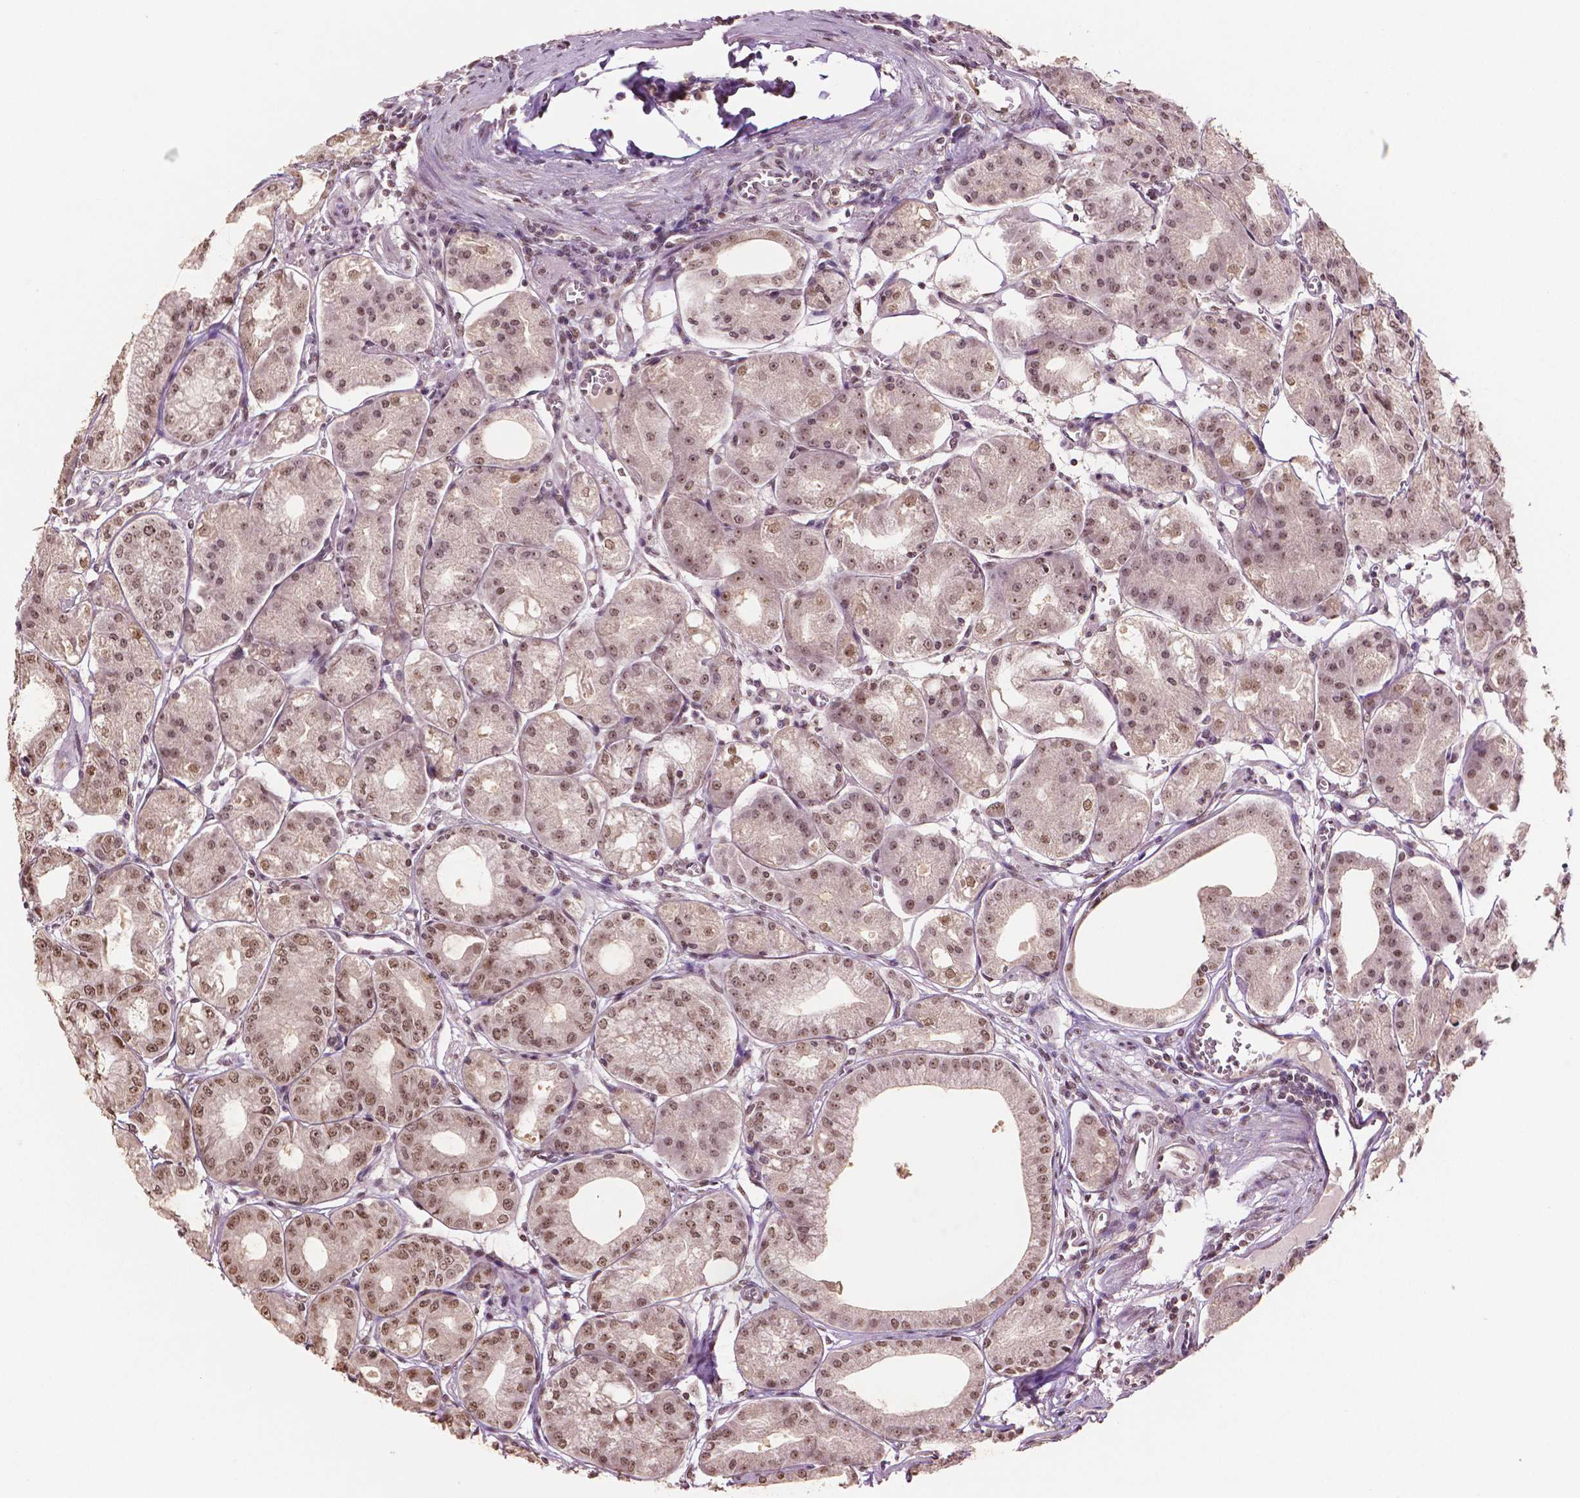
{"staining": {"intensity": "moderate", "quantity": ">75%", "location": "nuclear"}, "tissue": "stomach", "cell_type": "Glandular cells", "image_type": "normal", "snomed": [{"axis": "morphology", "description": "Normal tissue, NOS"}, {"axis": "topography", "description": "Stomach, lower"}], "caption": "The immunohistochemical stain highlights moderate nuclear staining in glandular cells of benign stomach. The staining was performed using DAB to visualize the protein expression in brown, while the nuclei were stained in blue with hematoxylin (Magnification: 20x).", "gene": "DEK", "patient": {"sex": "male", "age": 71}}